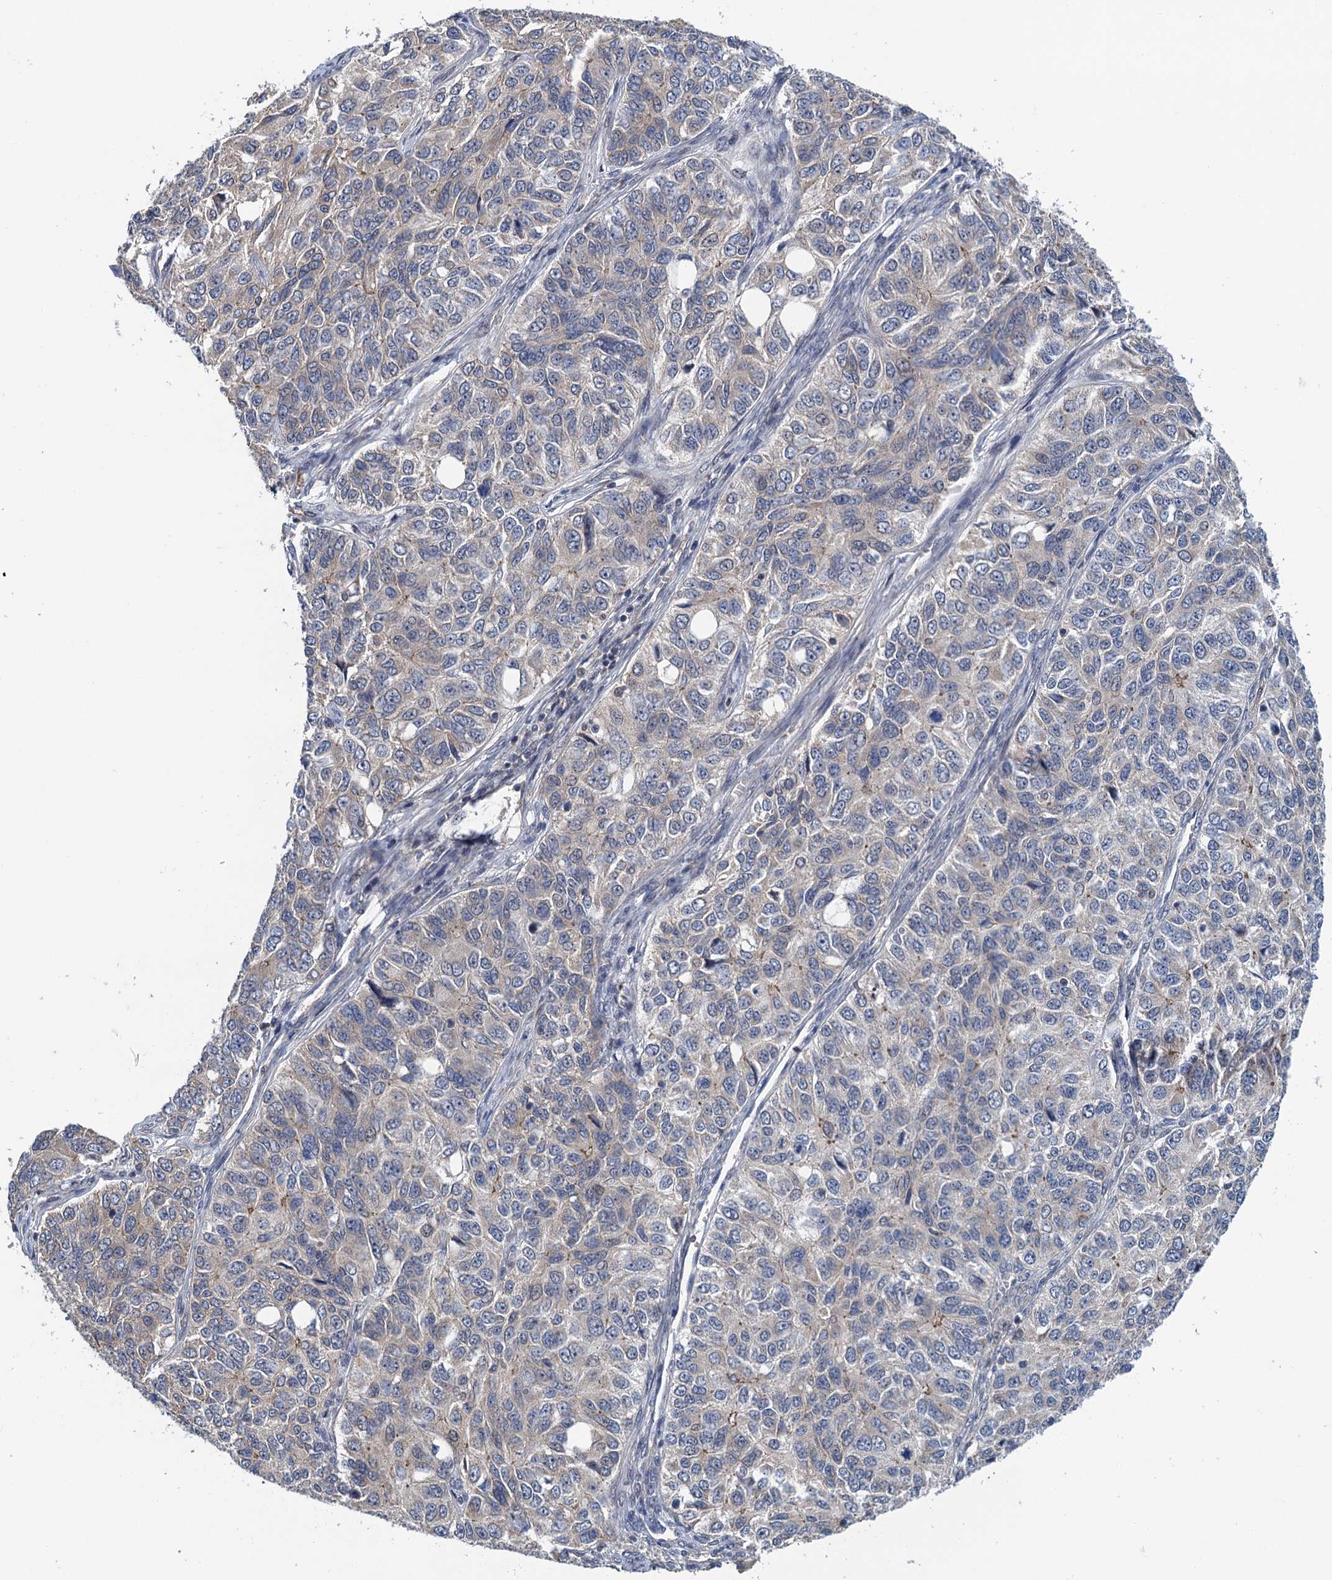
{"staining": {"intensity": "negative", "quantity": "none", "location": "none"}, "tissue": "ovarian cancer", "cell_type": "Tumor cells", "image_type": "cancer", "snomed": [{"axis": "morphology", "description": "Carcinoma, endometroid"}, {"axis": "topography", "description": "Ovary"}], "caption": "The photomicrograph reveals no significant positivity in tumor cells of ovarian cancer.", "gene": "MDM1", "patient": {"sex": "female", "age": 51}}